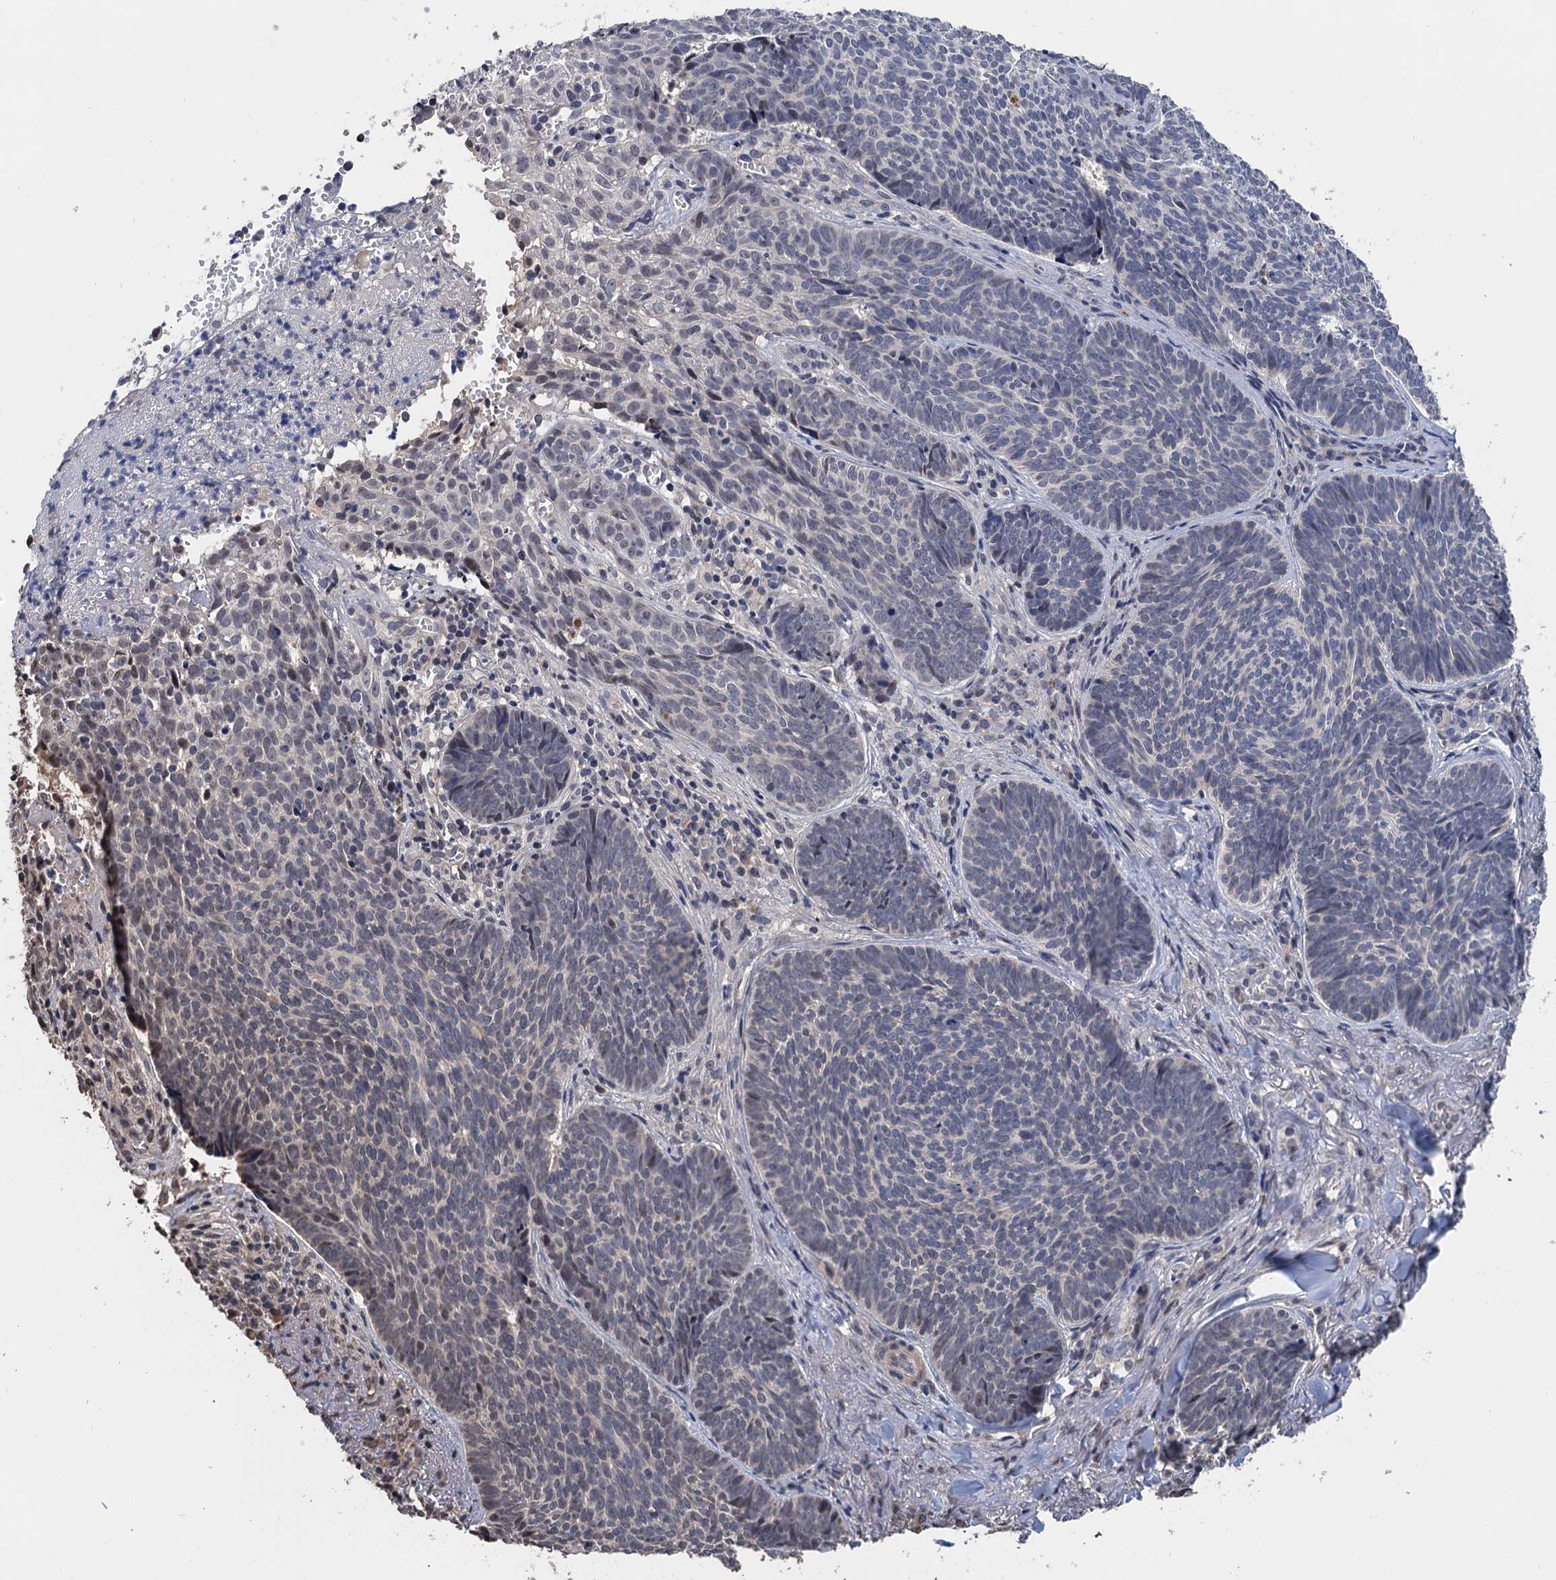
{"staining": {"intensity": "weak", "quantity": "<25%", "location": "cytoplasmic/membranous"}, "tissue": "skin cancer", "cell_type": "Tumor cells", "image_type": "cancer", "snomed": [{"axis": "morphology", "description": "Basal cell carcinoma"}, {"axis": "topography", "description": "Skin"}], "caption": "Tumor cells are negative for protein expression in human skin cancer.", "gene": "ART5", "patient": {"sex": "female", "age": 74}}